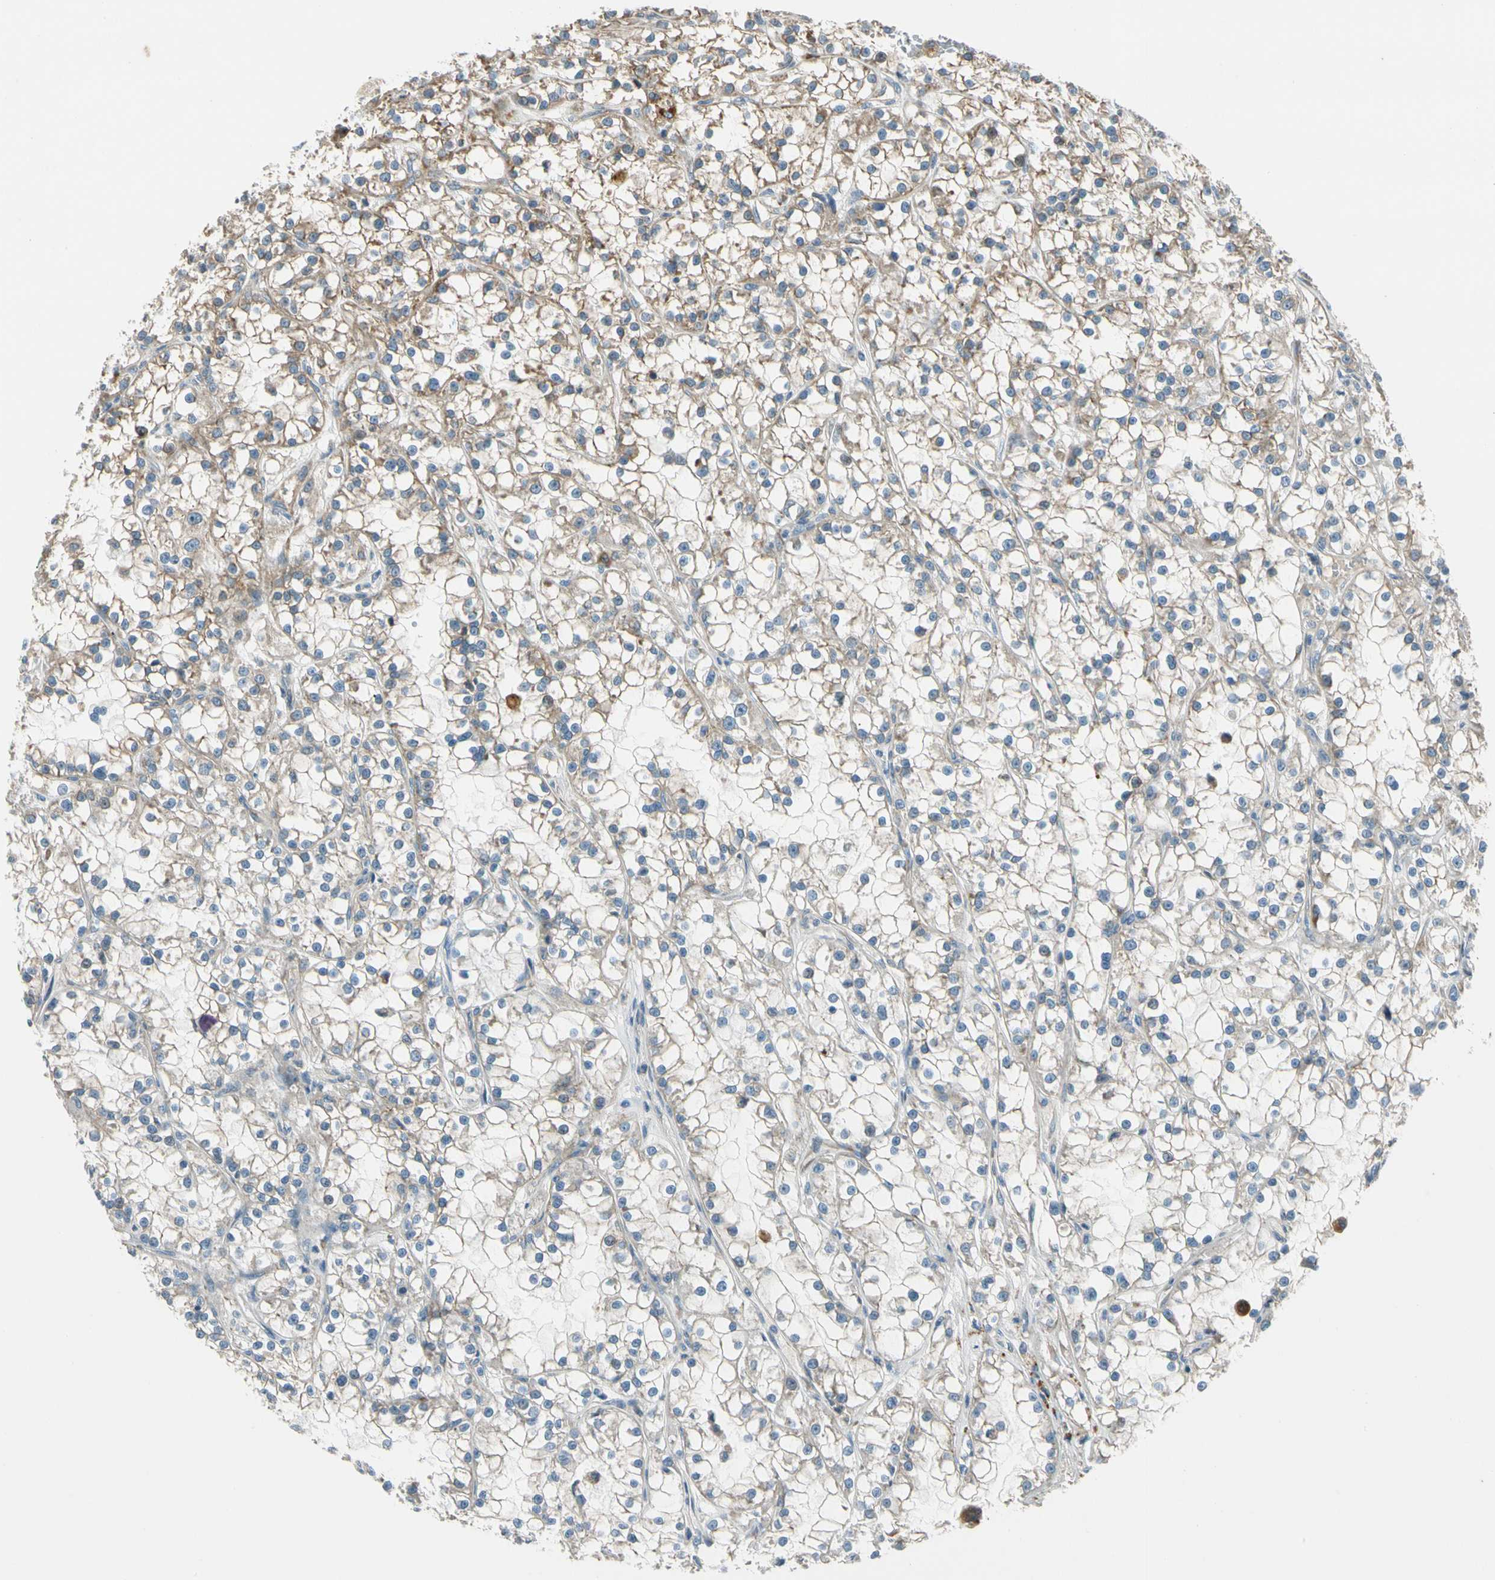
{"staining": {"intensity": "moderate", "quantity": ">75%", "location": "cytoplasmic/membranous"}, "tissue": "renal cancer", "cell_type": "Tumor cells", "image_type": "cancer", "snomed": [{"axis": "morphology", "description": "Adenocarcinoma, NOS"}, {"axis": "topography", "description": "Kidney"}], "caption": "Moderate cytoplasmic/membranous protein expression is identified in approximately >75% of tumor cells in renal adenocarcinoma. (IHC, brightfield microscopy, high magnification).", "gene": "MST1R", "patient": {"sex": "female", "age": 52}}